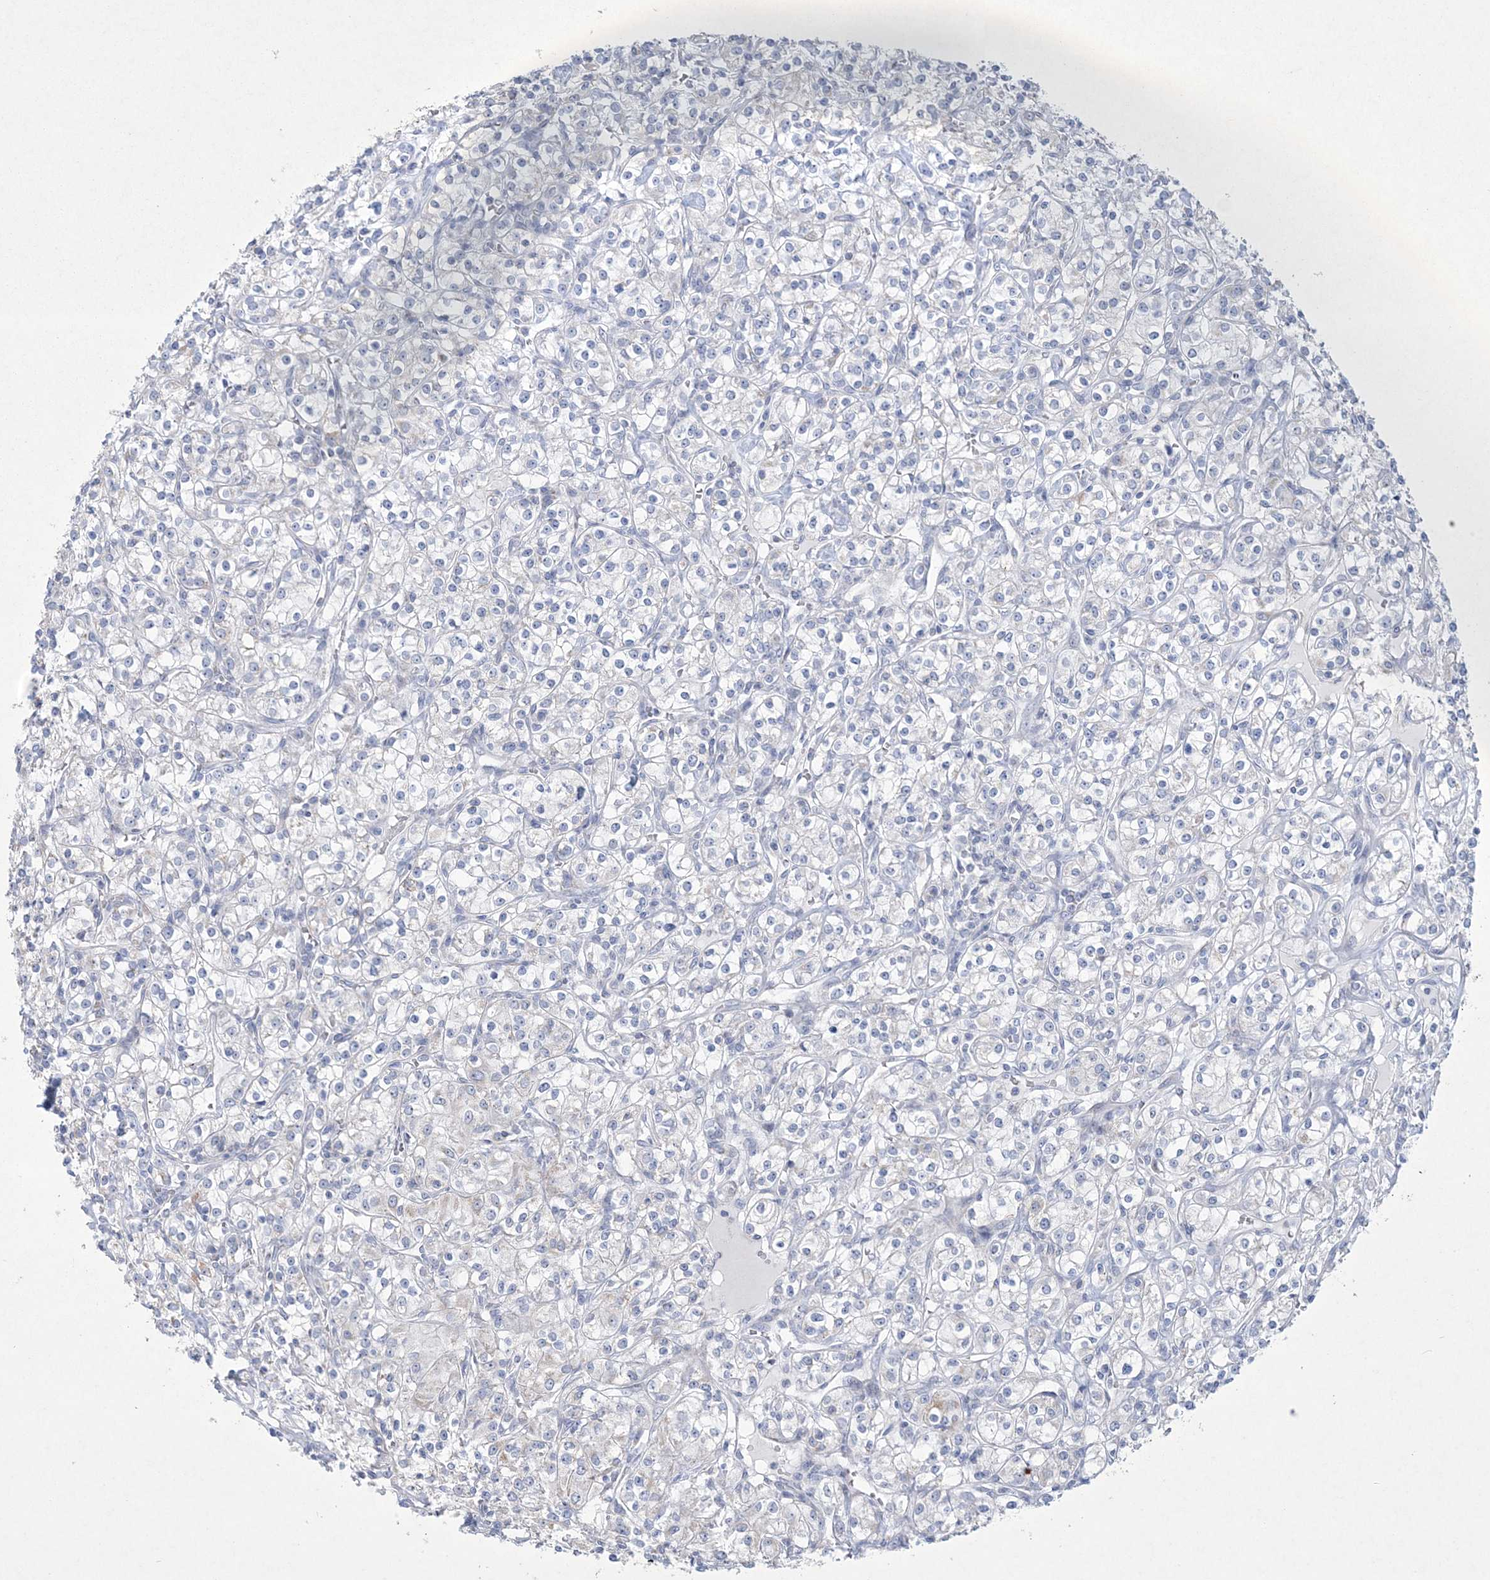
{"staining": {"intensity": "negative", "quantity": "none", "location": "none"}, "tissue": "renal cancer", "cell_type": "Tumor cells", "image_type": "cancer", "snomed": [{"axis": "morphology", "description": "Adenocarcinoma, NOS"}, {"axis": "topography", "description": "Kidney"}], "caption": "Adenocarcinoma (renal) was stained to show a protein in brown. There is no significant expression in tumor cells.", "gene": "CES4A", "patient": {"sex": "male", "age": 77}}